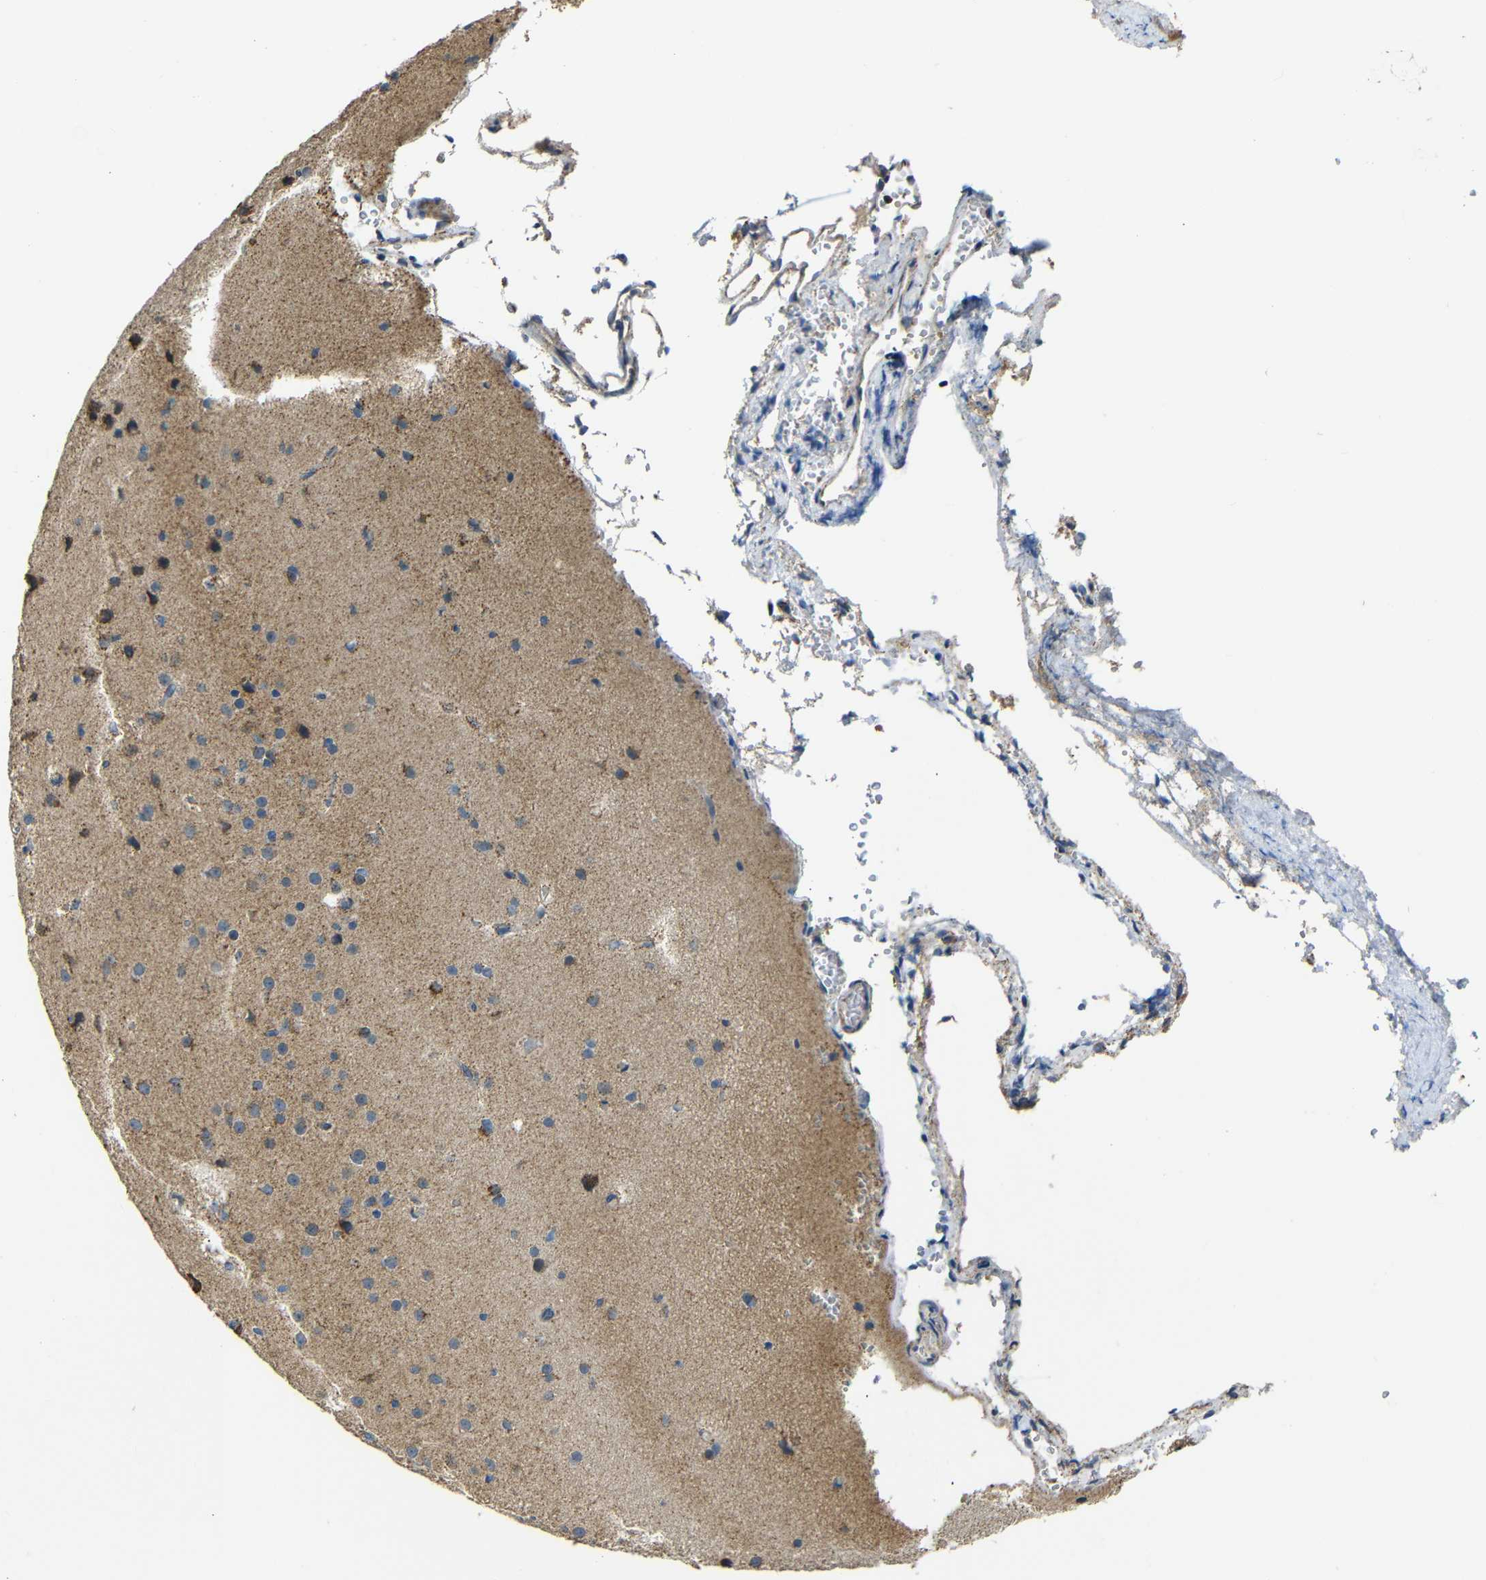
{"staining": {"intensity": "negative", "quantity": "none", "location": "none"}, "tissue": "cerebral cortex", "cell_type": "Endothelial cells", "image_type": "normal", "snomed": [{"axis": "morphology", "description": "Normal tissue, NOS"}, {"axis": "morphology", "description": "Developmental malformation"}, {"axis": "topography", "description": "Cerebral cortex"}], "caption": "Immunohistochemistry (IHC) of unremarkable human cerebral cortex exhibits no expression in endothelial cells.", "gene": "NR3C2", "patient": {"sex": "female", "age": 30}}